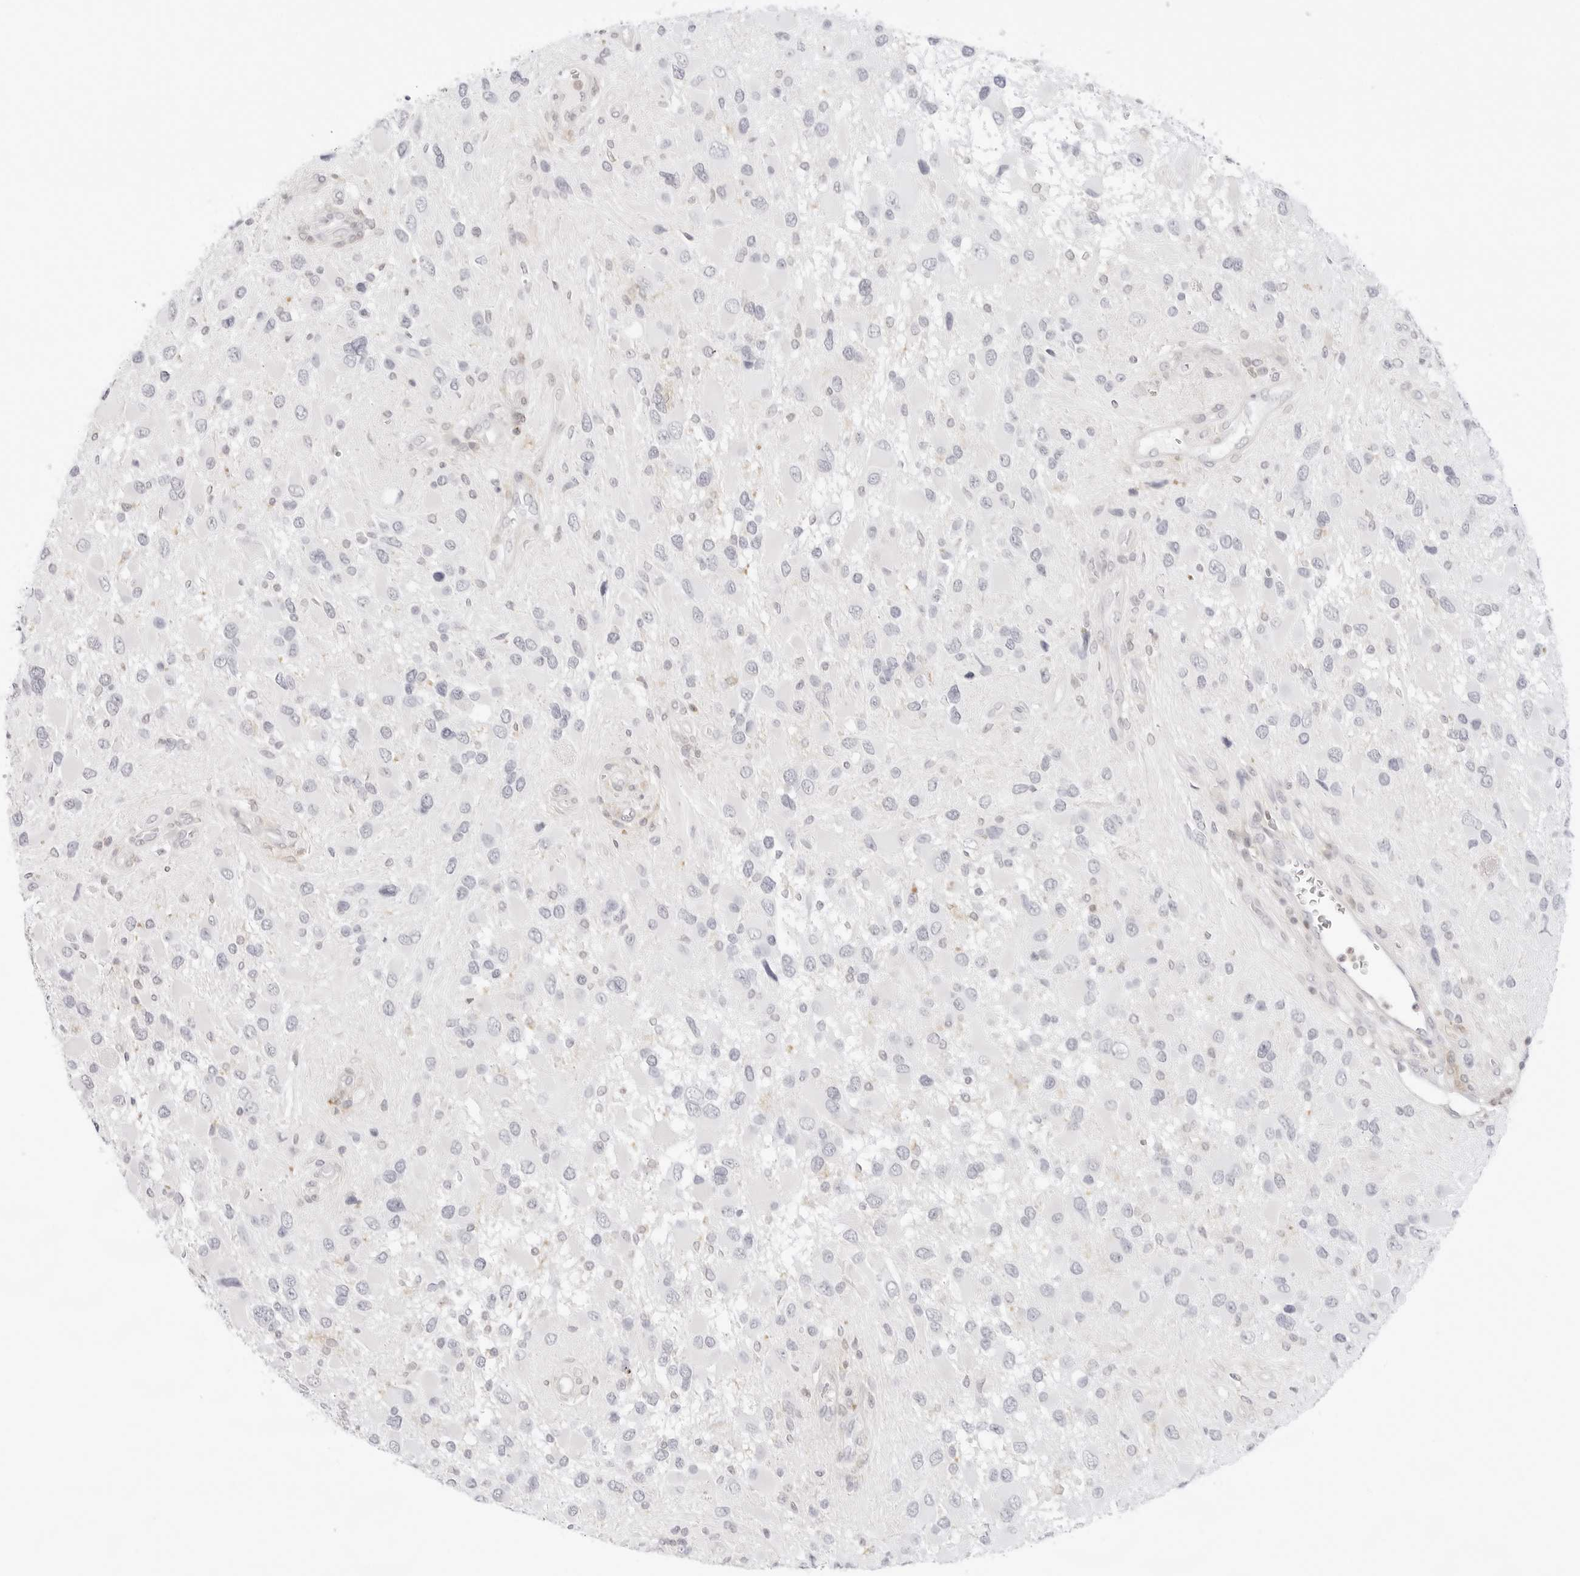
{"staining": {"intensity": "negative", "quantity": "none", "location": "none"}, "tissue": "glioma", "cell_type": "Tumor cells", "image_type": "cancer", "snomed": [{"axis": "morphology", "description": "Glioma, malignant, High grade"}, {"axis": "topography", "description": "Brain"}], "caption": "IHC image of neoplastic tissue: human glioma stained with DAB displays no significant protein positivity in tumor cells. (Immunohistochemistry, brightfield microscopy, high magnification).", "gene": "TNFRSF14", "patient": {"sex": "male", "age": 53}}